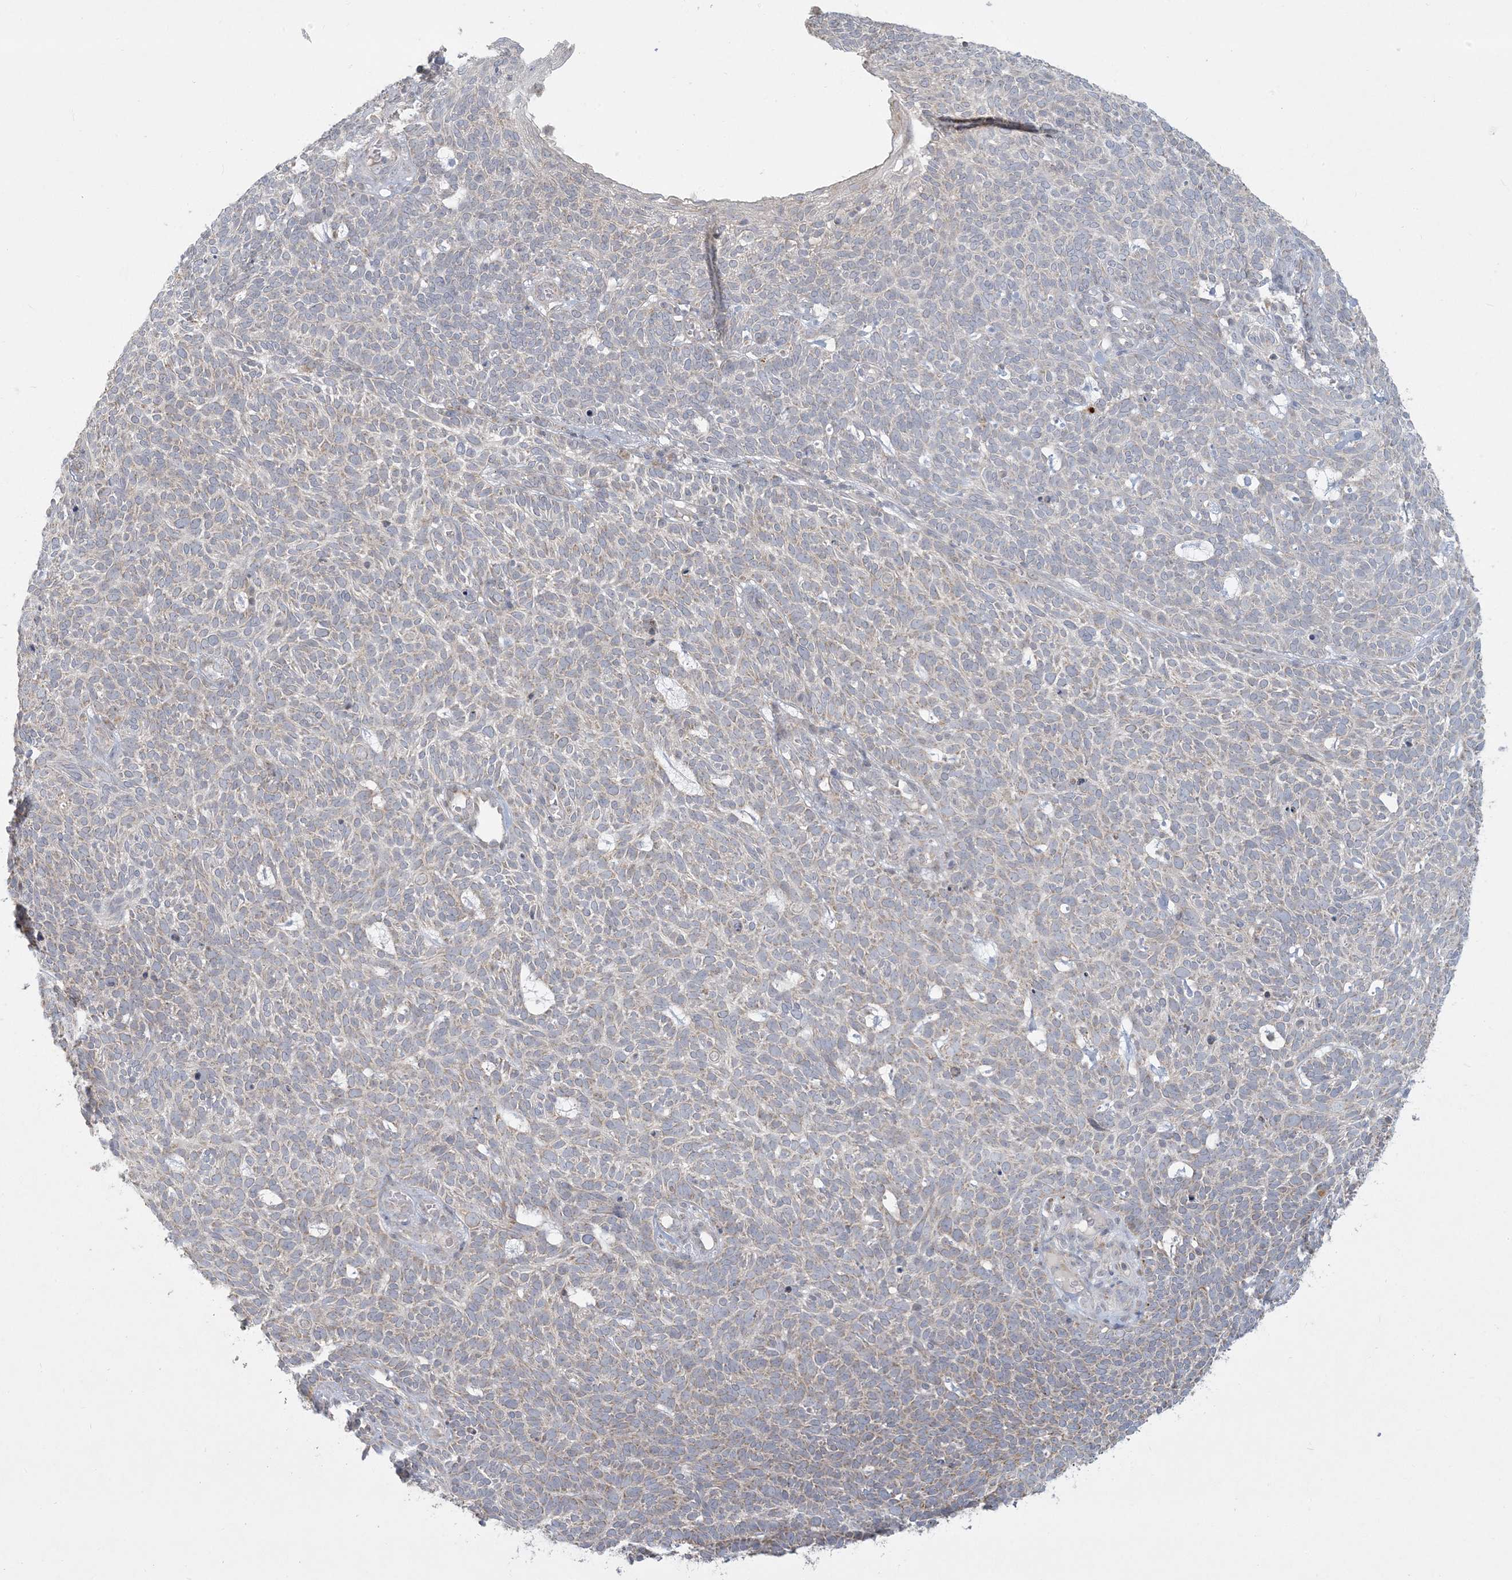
{"staining": {"intensity": "negative", "quantity": "none", "location": "none"}, "tissue": "skin cancer", "cell_type": "Tumor cells", "image_type": "cancer", "snomed": [{"axis": "morphology", "description": "Squamous cell carcinoma, NOS"}, {"axis": "topography", "description": "Skin"}], "caption": "Tumor cells show no significant positivity in skin cancer. The staining is performed using DAB brown chromogen with nuclei counter-stained in using hematoxylin.", "gene": "MCAT", "patient": {"sex": "female", "age": 90}}